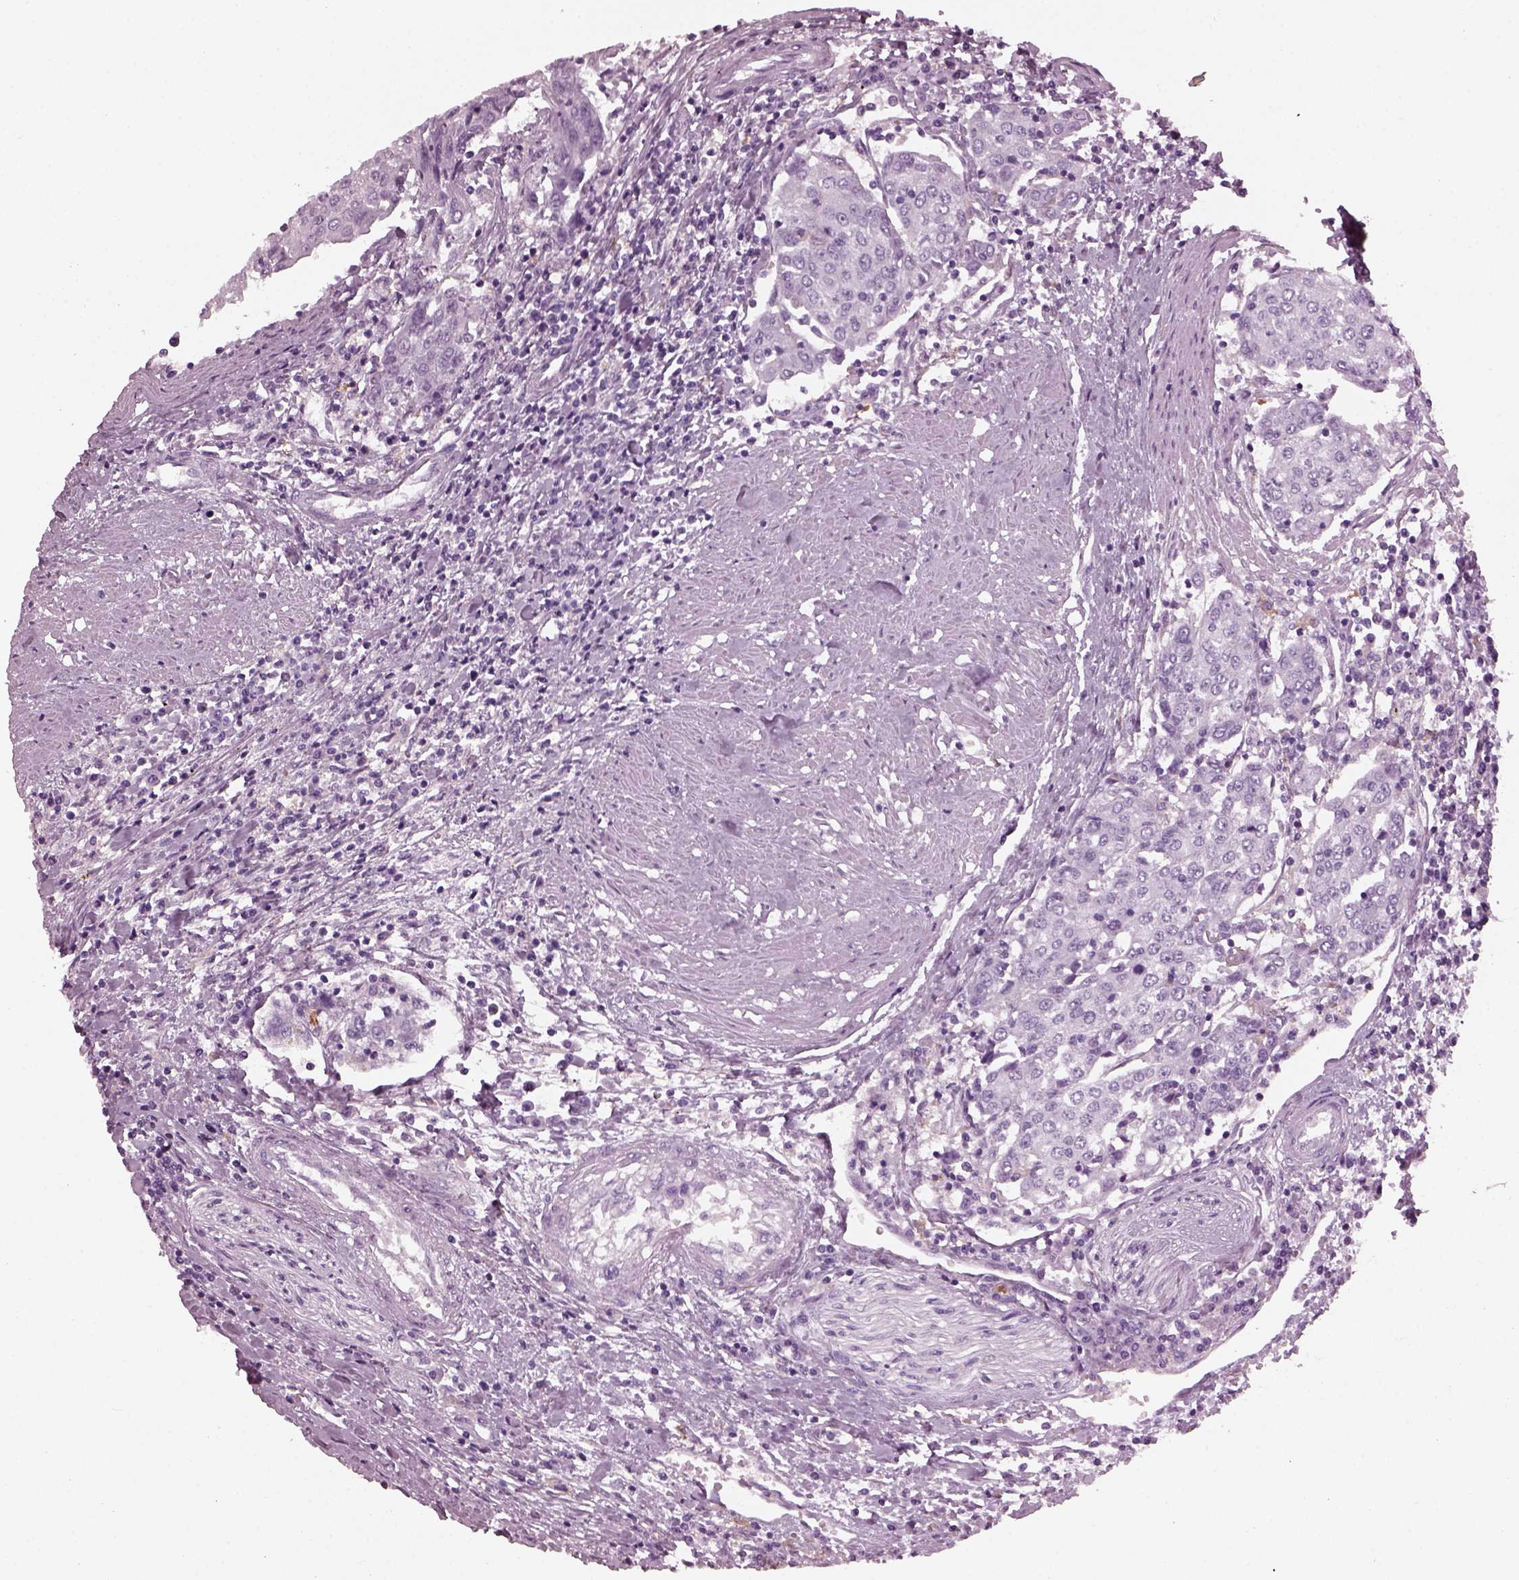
{"staining": {"intensity": "negative", "quantity": "none", "location": "none"}, "tissue": "urothelial cancer", "cell_type": "Tumor cells", "image_type": "cancer", "snomed": [{"axis": "morphology", "description": "Urothelial carcinoma, High grade"}, {"axis": "topography", "description": "Urinary bladder"}], "caption": "Immunohistochemical staining of human high-grade urothelial carcinoma reveals no significant positivity in tumor cells. The staining is performed using DAB brown chromogen with nuclei counter-stained in using hematoxylin.", "gene": "SHTN1", "patient": {"sex": "female", "age": 85}}